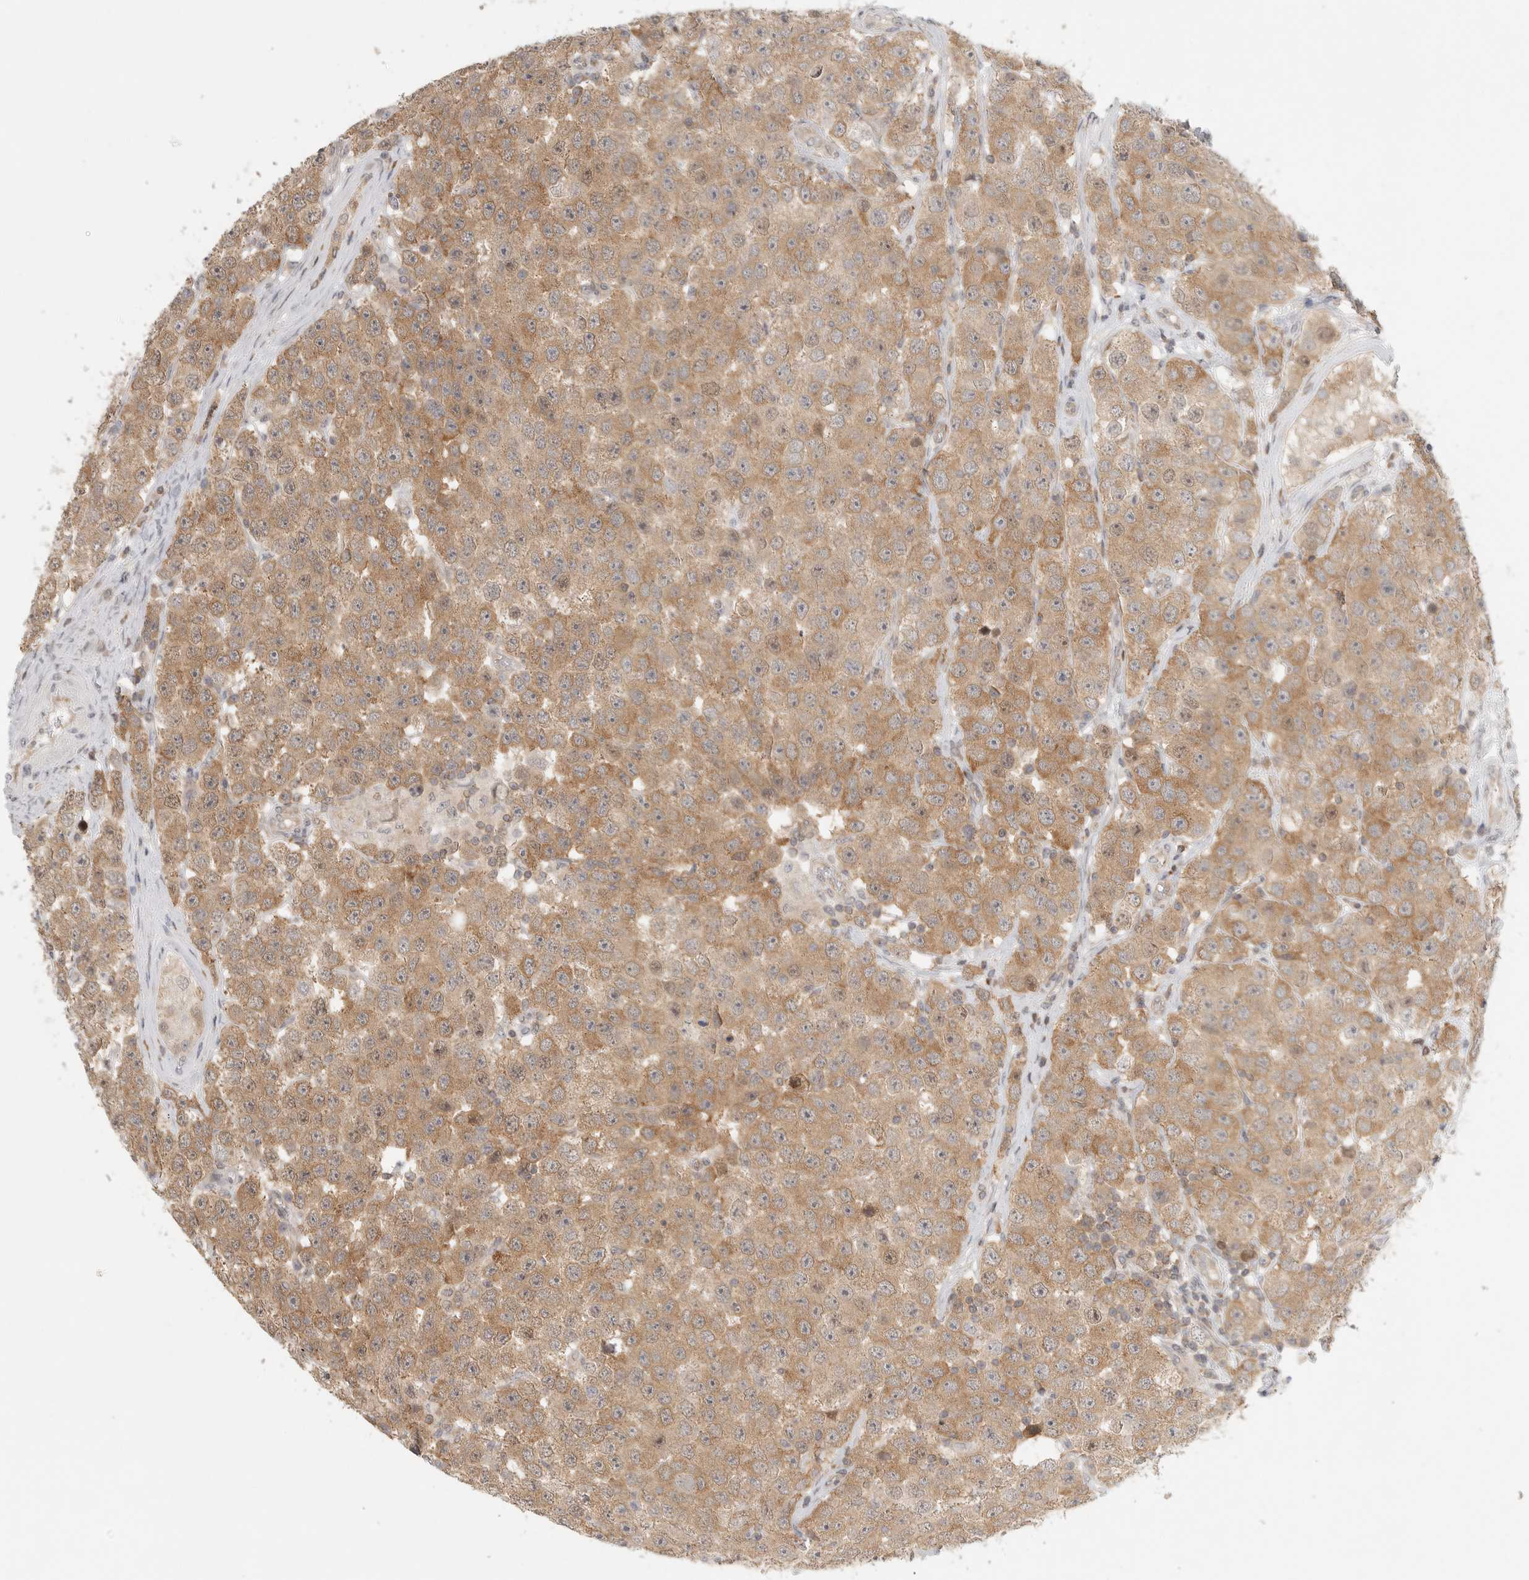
{"staining": {"intensity": "moderate", "quantity": "25%-75%", "location": "cytoplasmic/membranous"}, "tissue": "testis cancer", "cell_type": "Tumor cells", "image_type": "cancer", "snomed": [{"axis": "morphology", "description": "Seminoma, NOS"}, {"axis": "morphology", "description": "Carcinoma, Embryonal, NOS"}, {"axis": "topography", "description": "Testis"}], "caption": "Protein expression analysis of human testis seminoma reveals moderate cytoplasmic/membranous expression in about 25%-75% of tumor cells.", "gene": "HDAC6", "patient": {"sex": "male", "age": 28}}